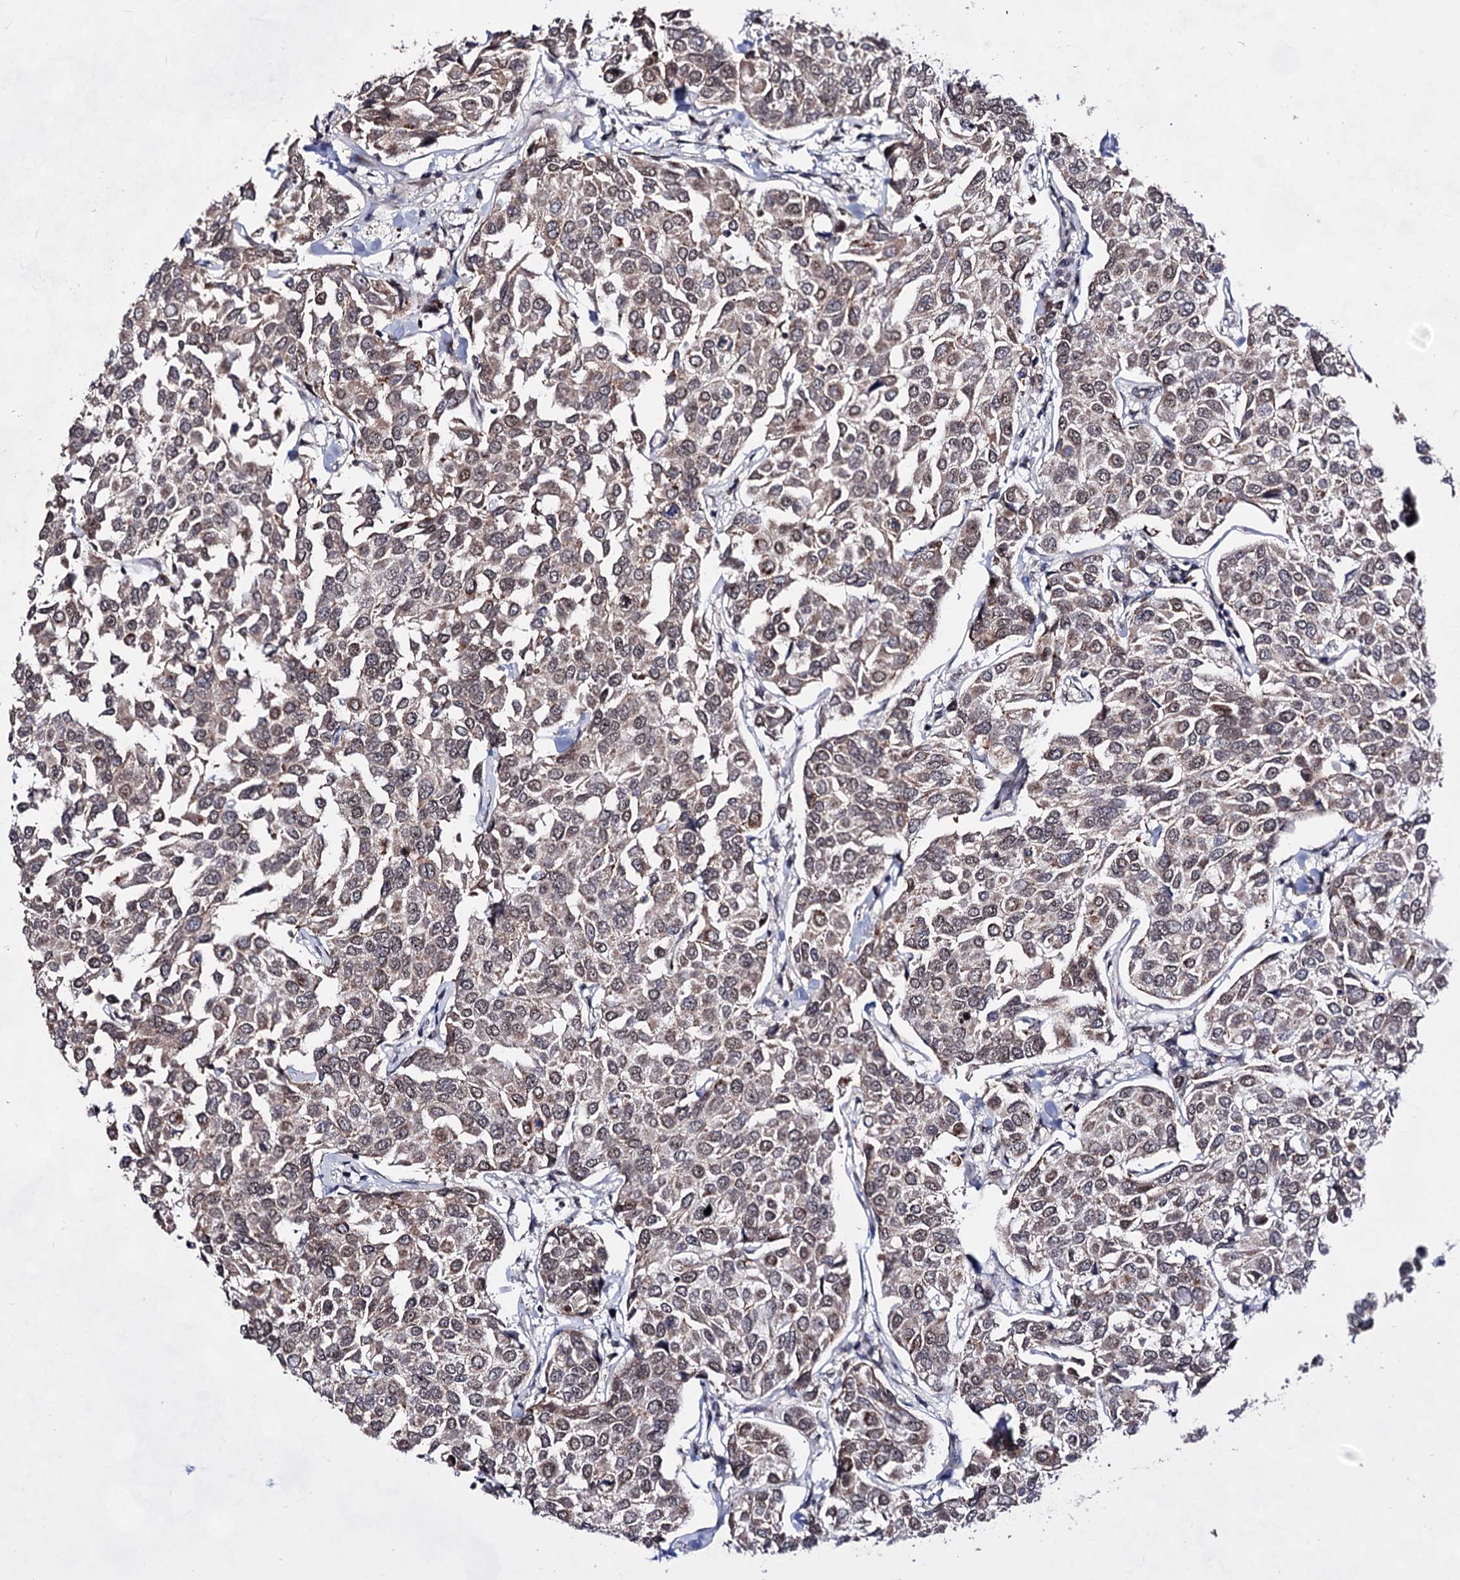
{"staining": {"intensity": "moderate", "quantity": "25%-75%", "location": "cytoplasmic/membranous,nuclear"}, "tissue": "breast cancer", "cell_type": "Tumor cells", "image_type": "cancer", "snomed": [{"axis": "morphology", "description": "Duct carcinoma"}, {"axis": "topography", "description": "Breast"}], "caption": "A high-resolution photomicrograph shows immunohistochemistry (IHC) staining of infiltrating ductal carcinoma (breast), which displays moderate cytoplasmic/membranous and nuclear staining in approximately 25%-75% of tumor cells. (brown staining indicates protein expression, while blue staining denotes nuclei).", "gene": "EXOSC10", "patient": {"sex": "female", "age": 55}}